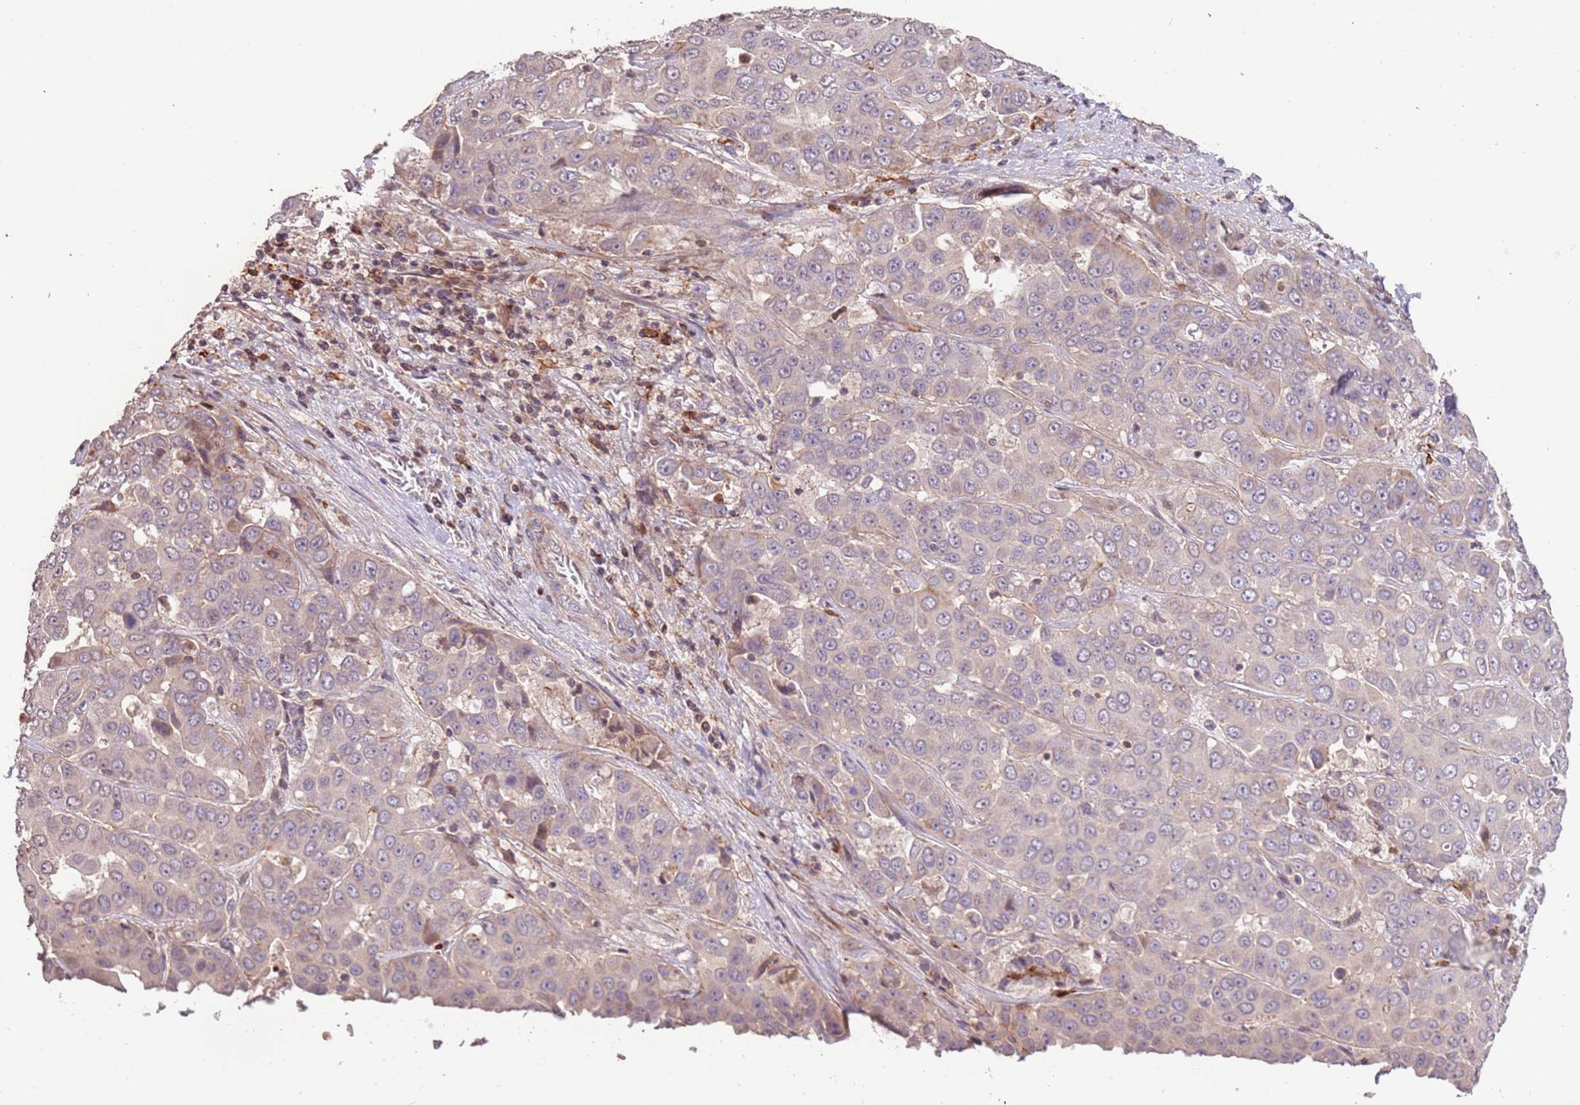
{"staining": {"intensity": "weak", "quantity": "<25%", "location": "cytoplasmic/membranous"}, "tissue": "liver cancer", "cell_type": "Tumor cells", "image_type": "cancer", "snomed": [{"axis": "morphology", "description": "Cholangiocarcinoma"}, {"axis": "topography", "description": "Liver"}], "caption": "Immunohistochemistry of cholangiocarcinoma (liver) demonstrates no positivity in tumor cells. The staining was performed using DAB to visualize the protein expression in brown, while the nuclei were stained in blue with hematoxylin (Magnification: 20x).", "gene": "SLC16A4", "patient": {"sex": "female", "age": 52}}